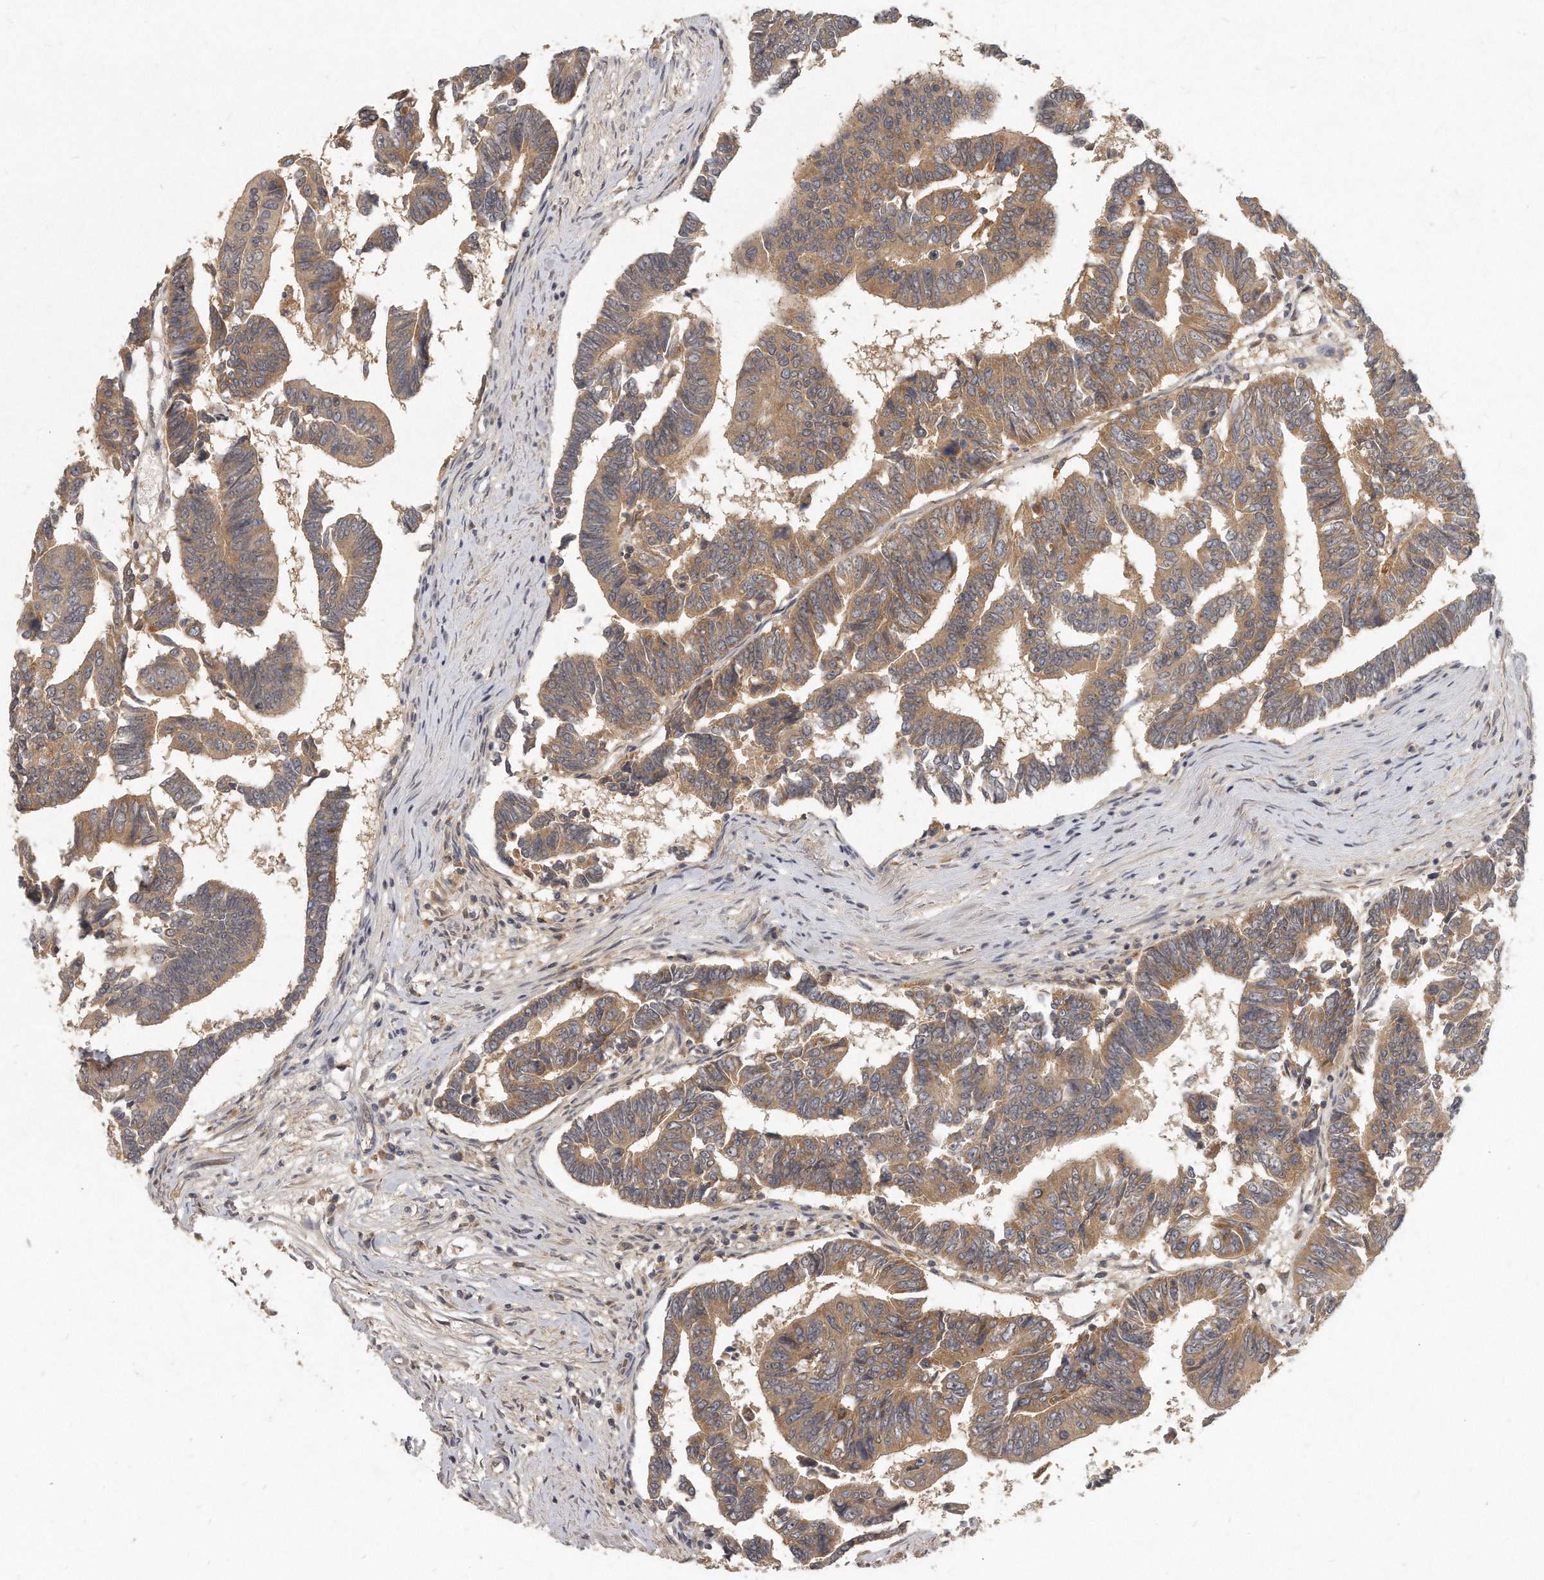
{"staining": {"intensity": "moderate", "quantity": ">75%", "location": "cytoplasmic/membranous"}, "tissue": "colorectal cancer", "cell_type": "Tumor cells", "image_type": "cancer", "snomed": [{"axis": "morphology", "description": "Adenocarcinoma, NOS"}, {"axis": "topography", "description": "Rectum"}], "caption": "High-power microscopy captured an immunohistochemistry histopathology image of colorectal adenocarcinoma, revealing moderate cytoplasmic/membranous staining in approximately >75% of tumor cells.", "gene": "LGALS8", "patient": {"sex": "female", "age": 65}}